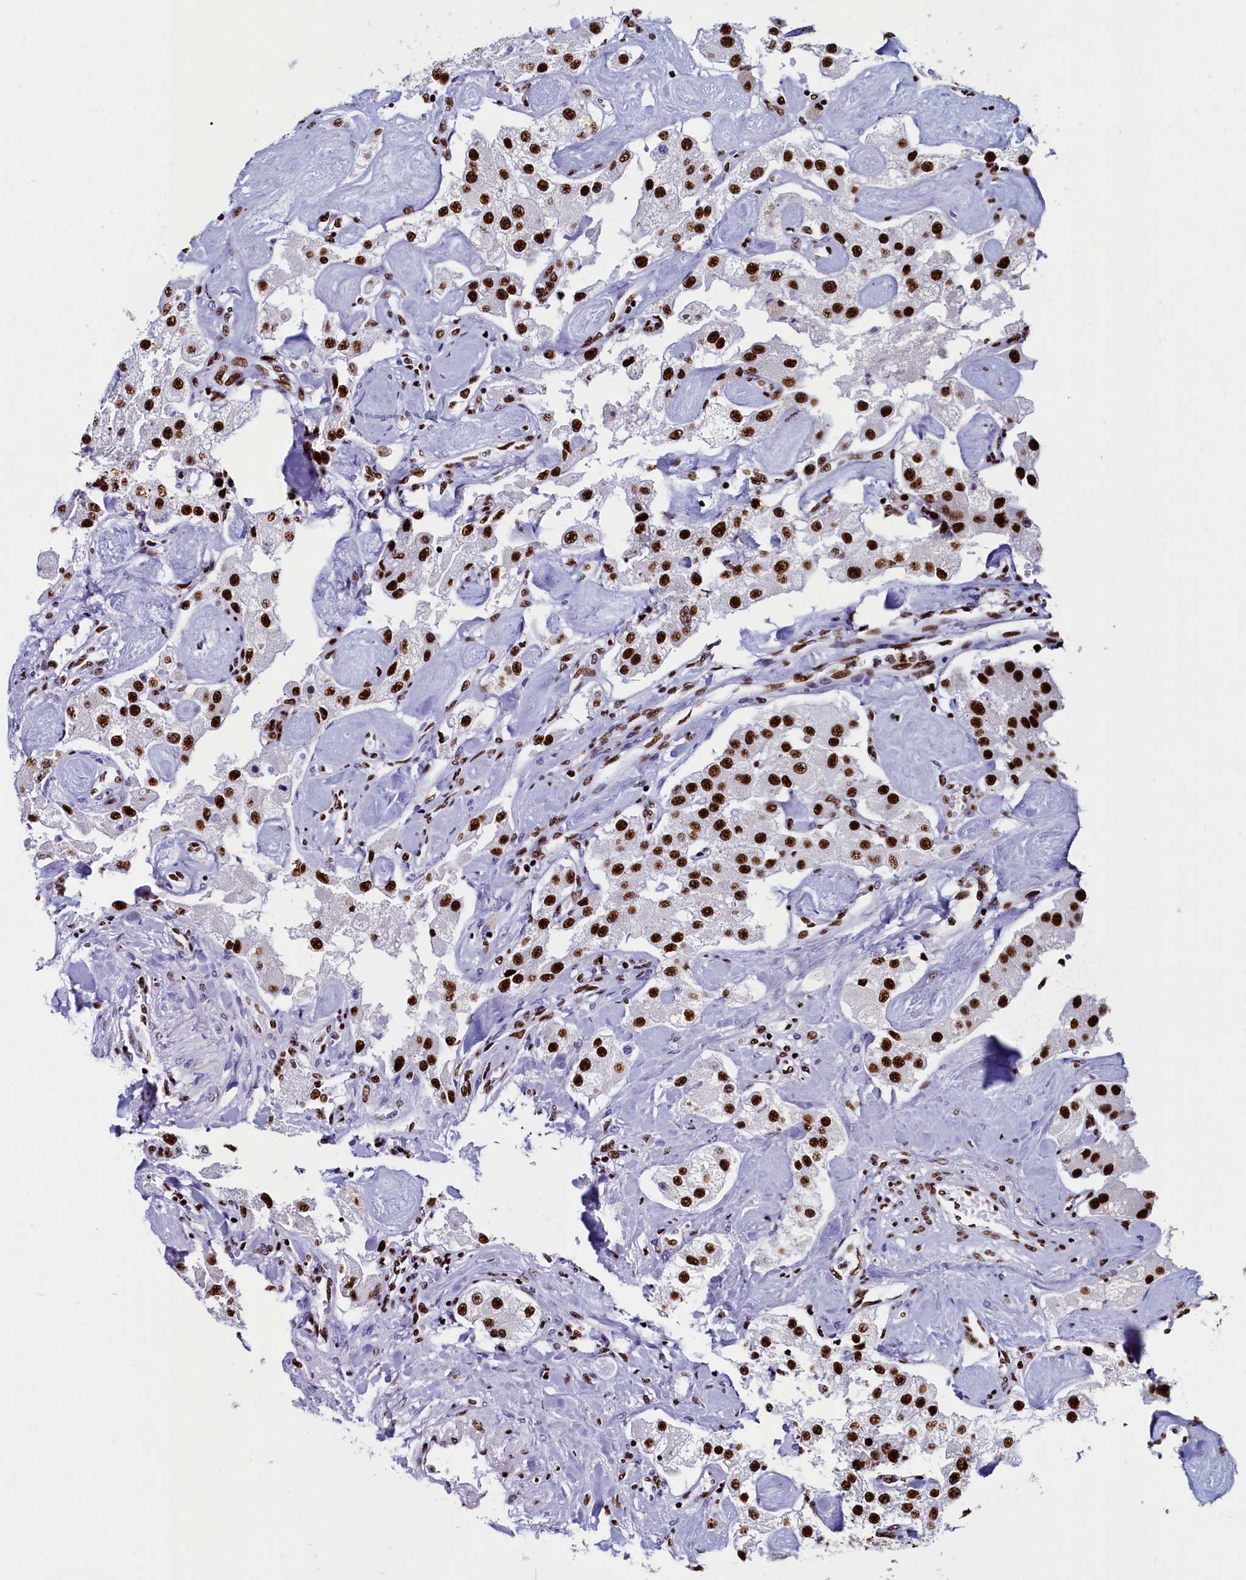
{"staining": {"intensity": "strong", "quantity": ">75%", "location": "nuclear"}, "tissue": "carcinoid", "cell_type": "Tumor cells", "image_type": "cancer", "snomed": [{"axis": "morphology", "description": "Carcinoid, malignant, NOS"}, {"axis": "topography", "description": "Pancreas"}], "caption": "Human carcinoid (malignant) stained for a protein (brown) exhibits strong nuclear positive positivity in approximately >75% of tumor cells.", "gene": "SRRM2", "patient": {"sex": "male", "age": 41}}